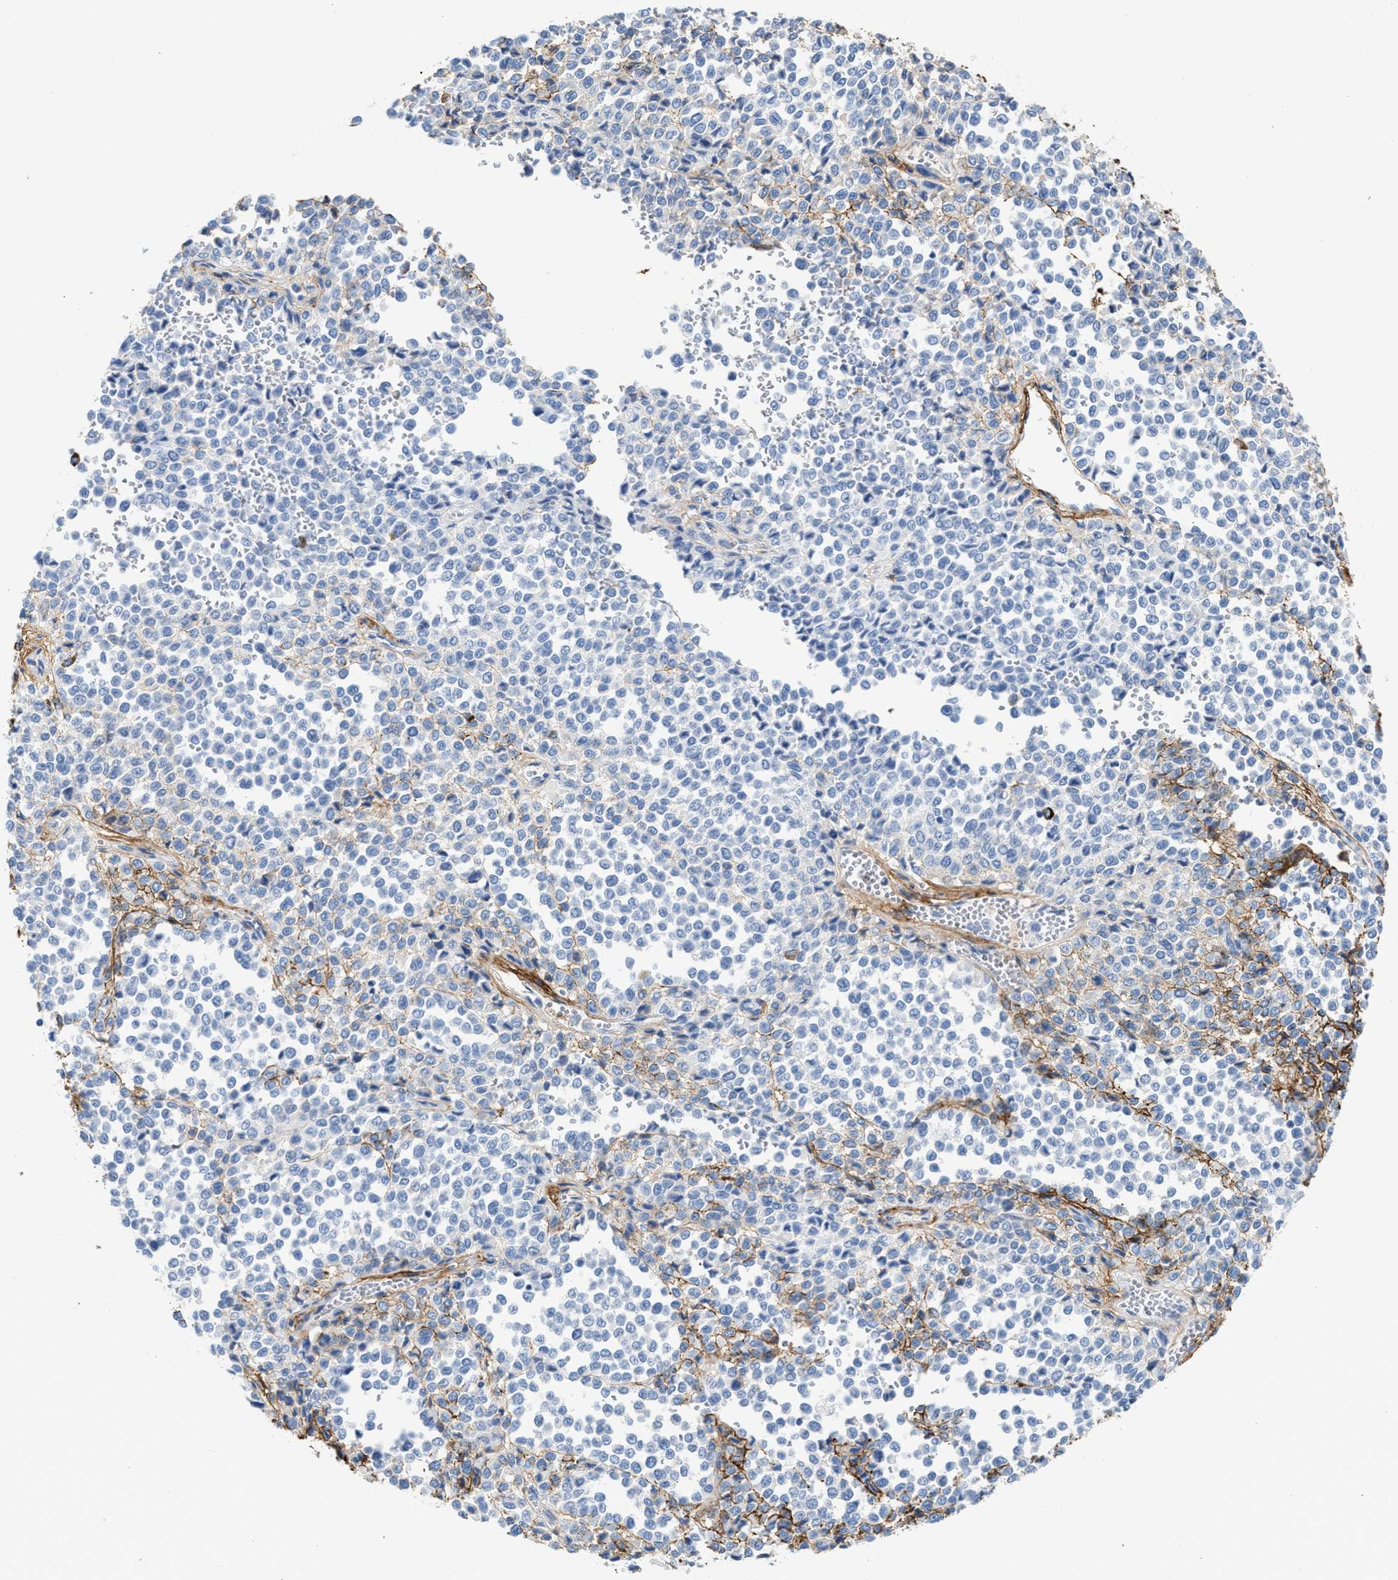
{"staining": {"intensity": "negative", "quantity": "none", "location": "none"}, "tissue": "melanoma", "cell_type": "Tumor cells", "image_type": "cancer", "snomed": [{"axis": "morphology", "description": "Malignant melanoma, Metastatic site"}, {"axis": "topography", "description": "Pancreas"}], "caption": "Image shows no significant protein positivity in tumor cells of melanoma.", "gene": "TNR", "patient": {"sex": "female", "age": 30}}